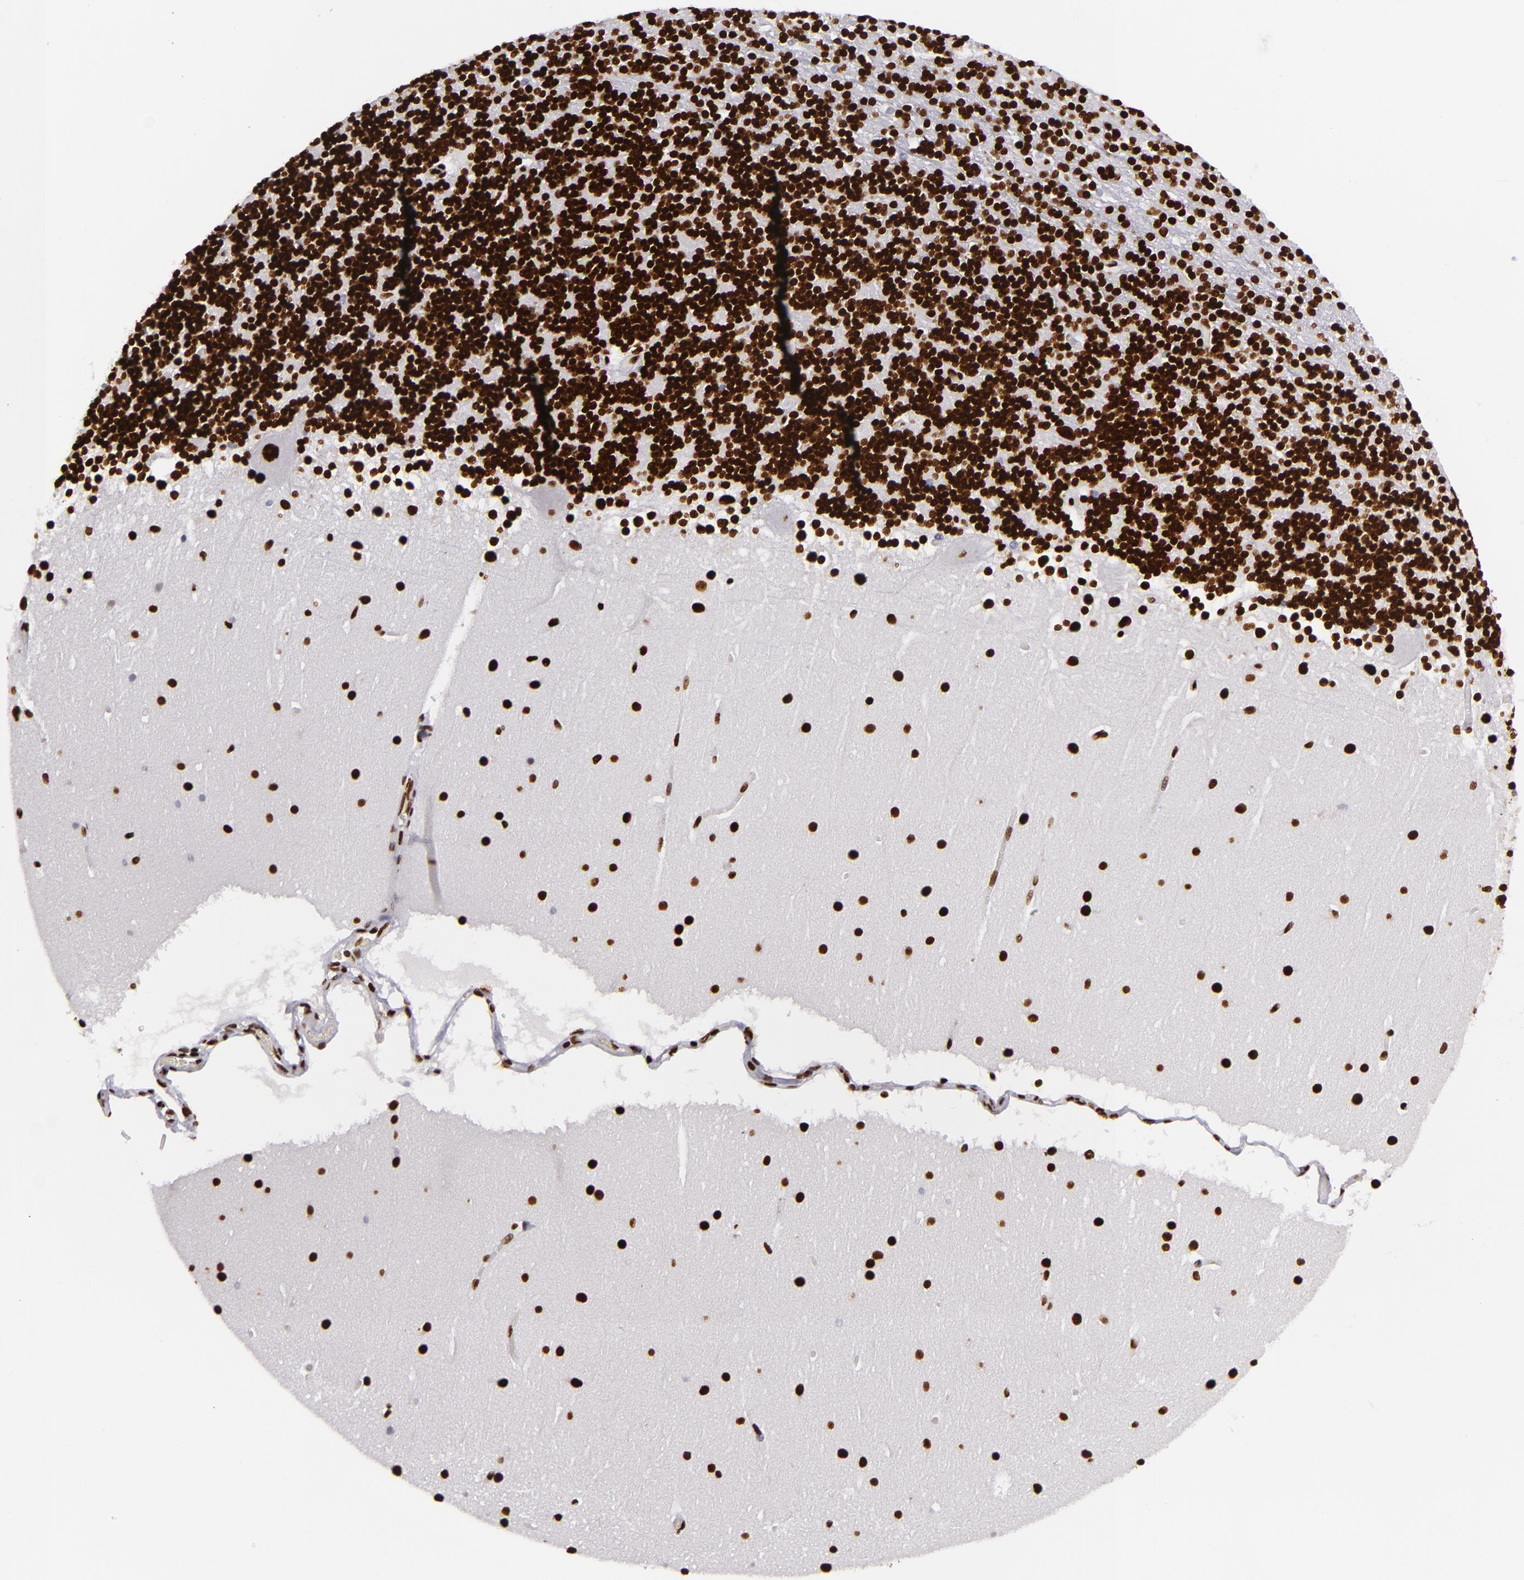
{"staining": {"intensity": "strong", "quantity": ">75%", "location": "nuclear"}, "tissue": "cerebellum", "cell_type": "Cells in granular layer", "image_type": "normal", "snomed": [{"axis": "morphology", "description": "Normal tissue, NOS"}, {"axis": "topography", "description": "Cerebellum"}], "caption": "Protein expression analysis of unremarkable cerebellum shows strong nuclear expression in about >75% of cells in granular layer. (DAB (3,3'-diaminobenzidine) IHC, brown staining for protein, blue staining for nuclei).", "gene": "SAFB", "patient": {"sex": "female", "age": 19}}